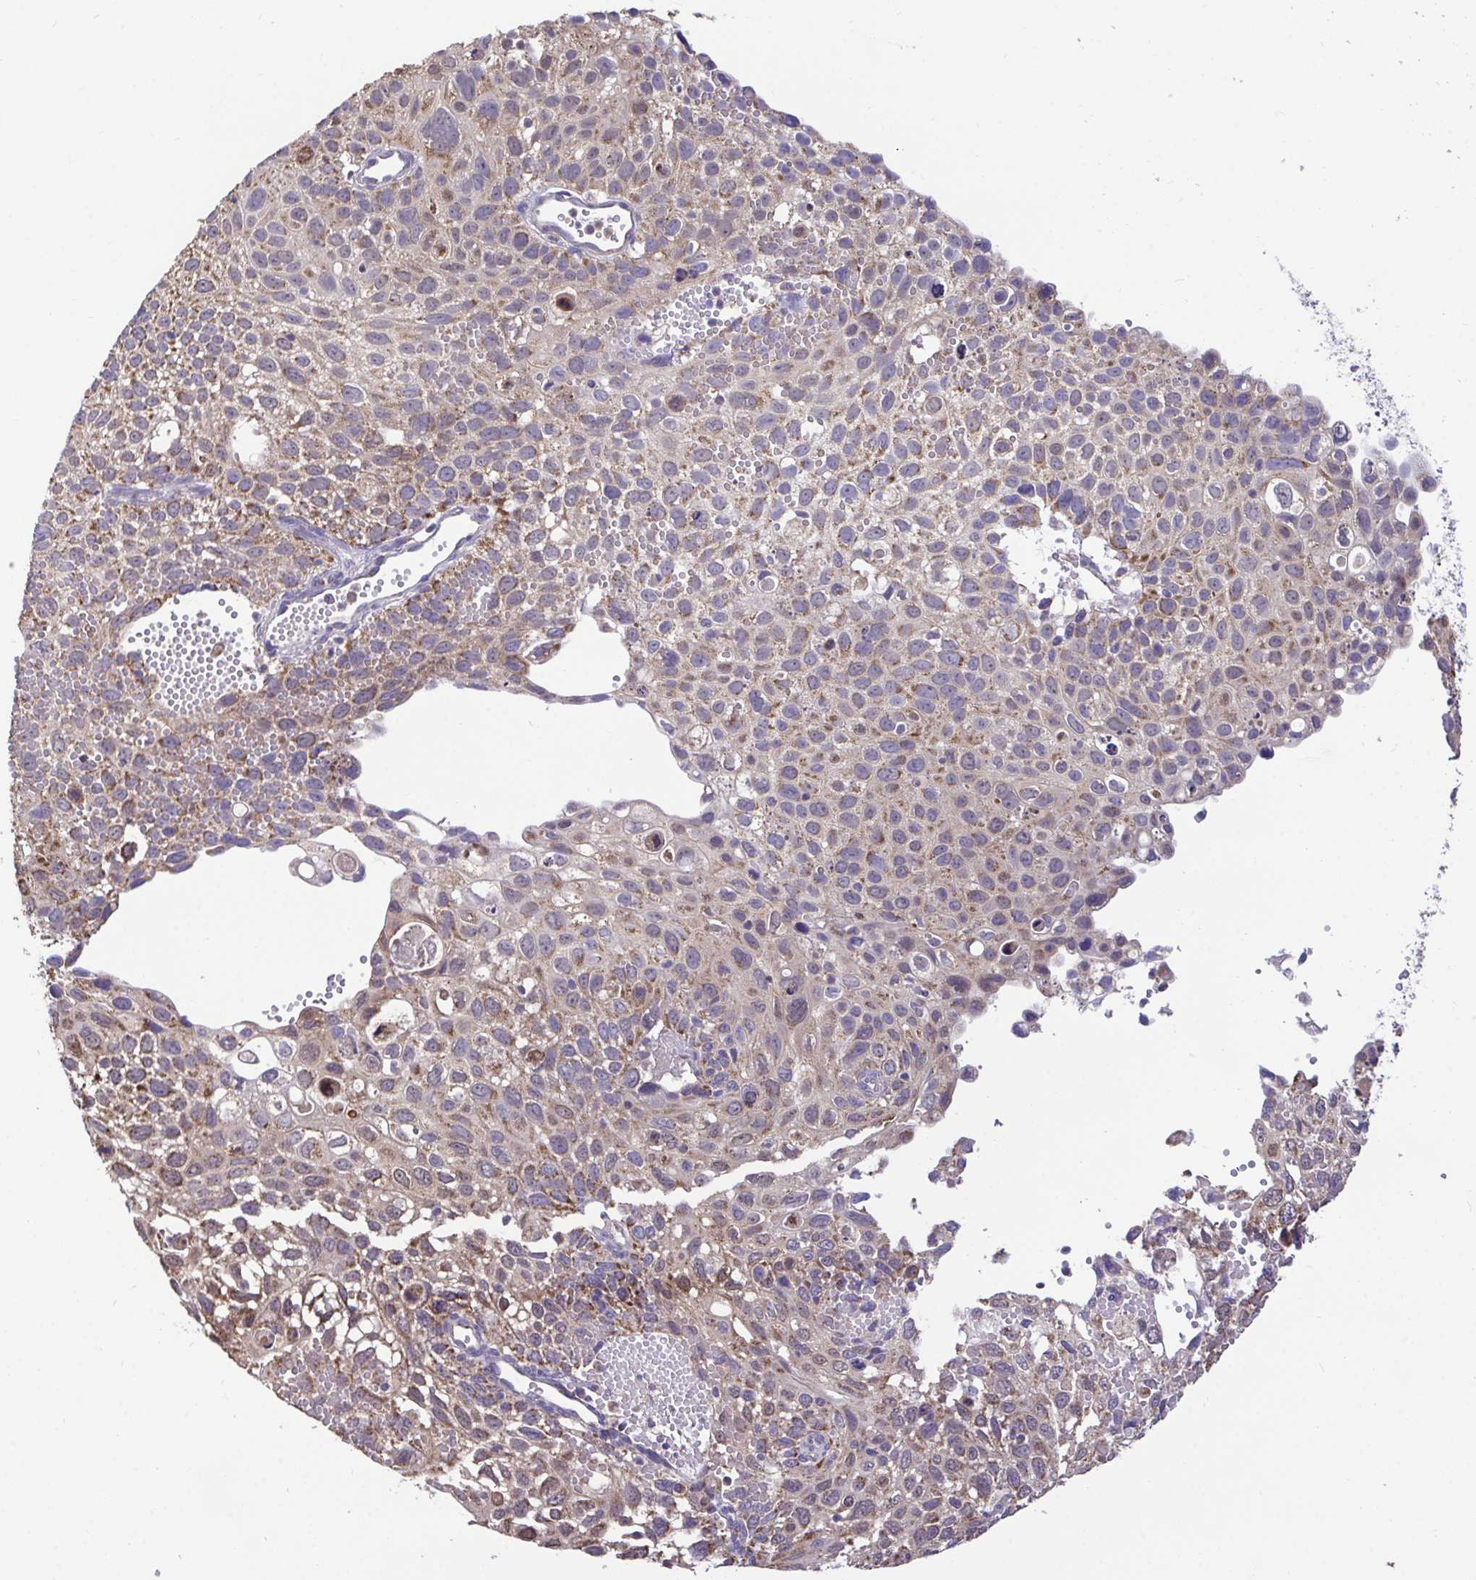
{"staining": {"intensity": "moderate", "quantity": "25%-75%", "location": "cytoplasmic/membranous"}, "tissue": "cervical cancer", "cell_type": "Tumor cells", "image_type": "cancer", "snomed": [{"axis": "morphology", "description": "Squamous cell carcinoma, NOS"}, {"axis": "topography", "description": "Cervix"}], "caption": "IHC image of neoplastic tissue: human cervical squamous cell carcinoma stained using immunohistochemistry exhibits medium levels of moderate protein expression localized specifically in the cytoplasmic/membranous of tumor cells, appearing as a cytoplasmic/membranous brown color.", "gene": "SARS2", "patient": {"sex": "female", "age": 70}}